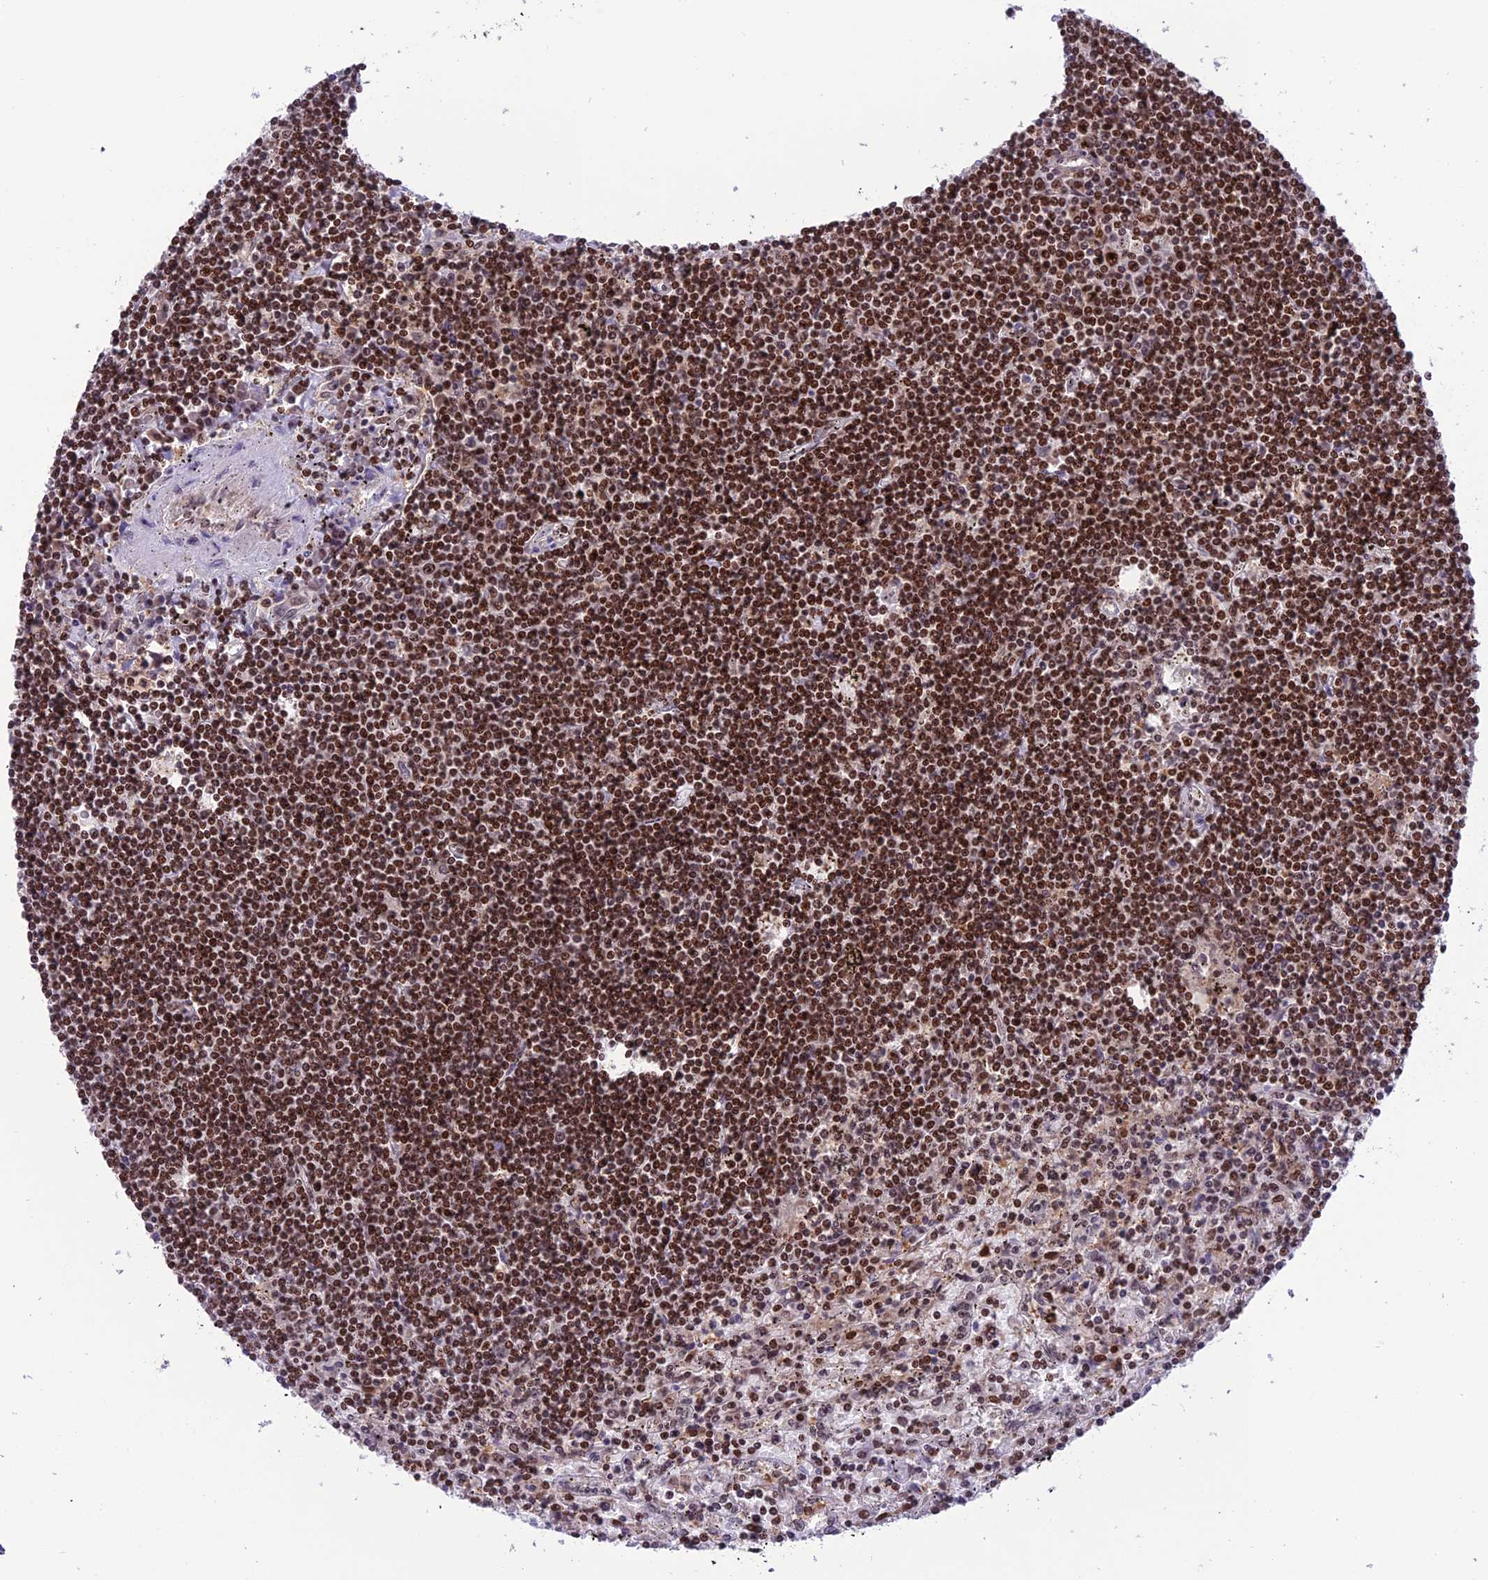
{"staining": {"intensity": "strong", "quantity": ">75%", "location": "nuclear"}, "tissue": "lymphoma", "cell_type": "Tumor cells", "image_type": "cancer", "snomed": [{"axis": "morphology", "description": "Malignant lymphoma, non-Hodgkin's type, Low grade"}, {"axis": "topography", "description": "Spleen"}], "caption": "Immunohistochemistry photomicrograph of lymphoma stained for a protein (brown), which demonstrates high levels of strong nuclear staining in approximately >75% of tumor cells.", "gene": "MIS12", "patient": {"sex": "male", "age": 76}}